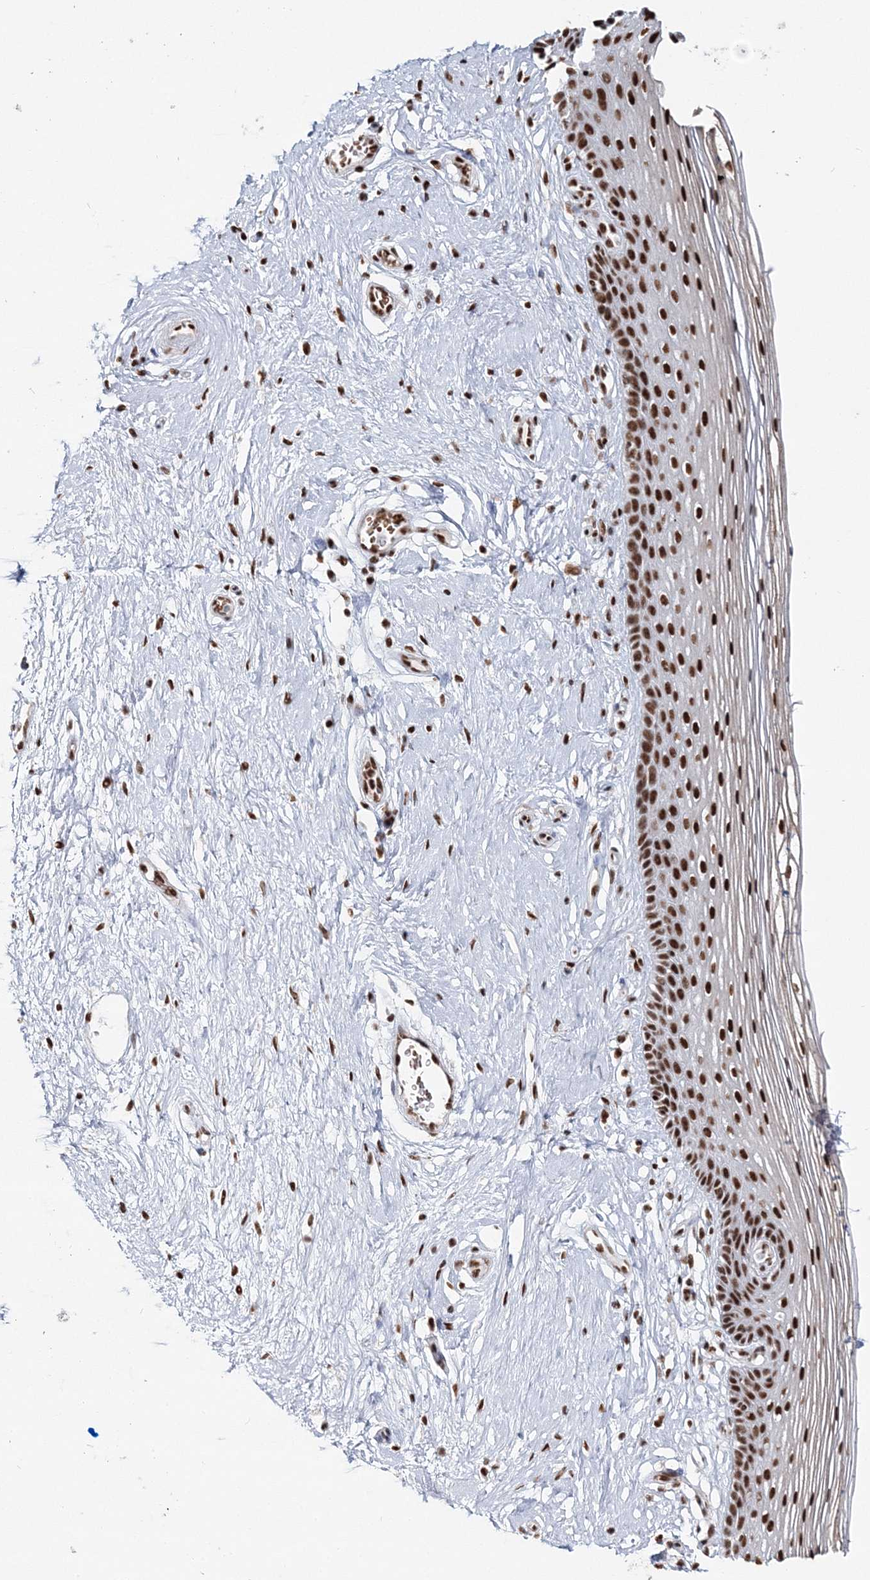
{"staining": {"intensity": "strong", "quantity": ">75%", "location": "nuclear"}, "tissue": "vagina", "cell_type": "Squamous epithelial cells", "image_type": "normal", "snomed": [{"axis": "morphology", "description": "Normal tissue, NOS"}, {"axis": "topography", "description": "Vagina"}], "caption": "This histopathology image demonstrates benign vagina stained with immunohistochemistry (IHC) to label a protein in brown. The nuclear of squamous epithelial cells show strong positivity for the protein. Nuclei are counter-stained blue.", "gene": "ENSG00000290315", "patient": {"sex": "female", "age": 46}}